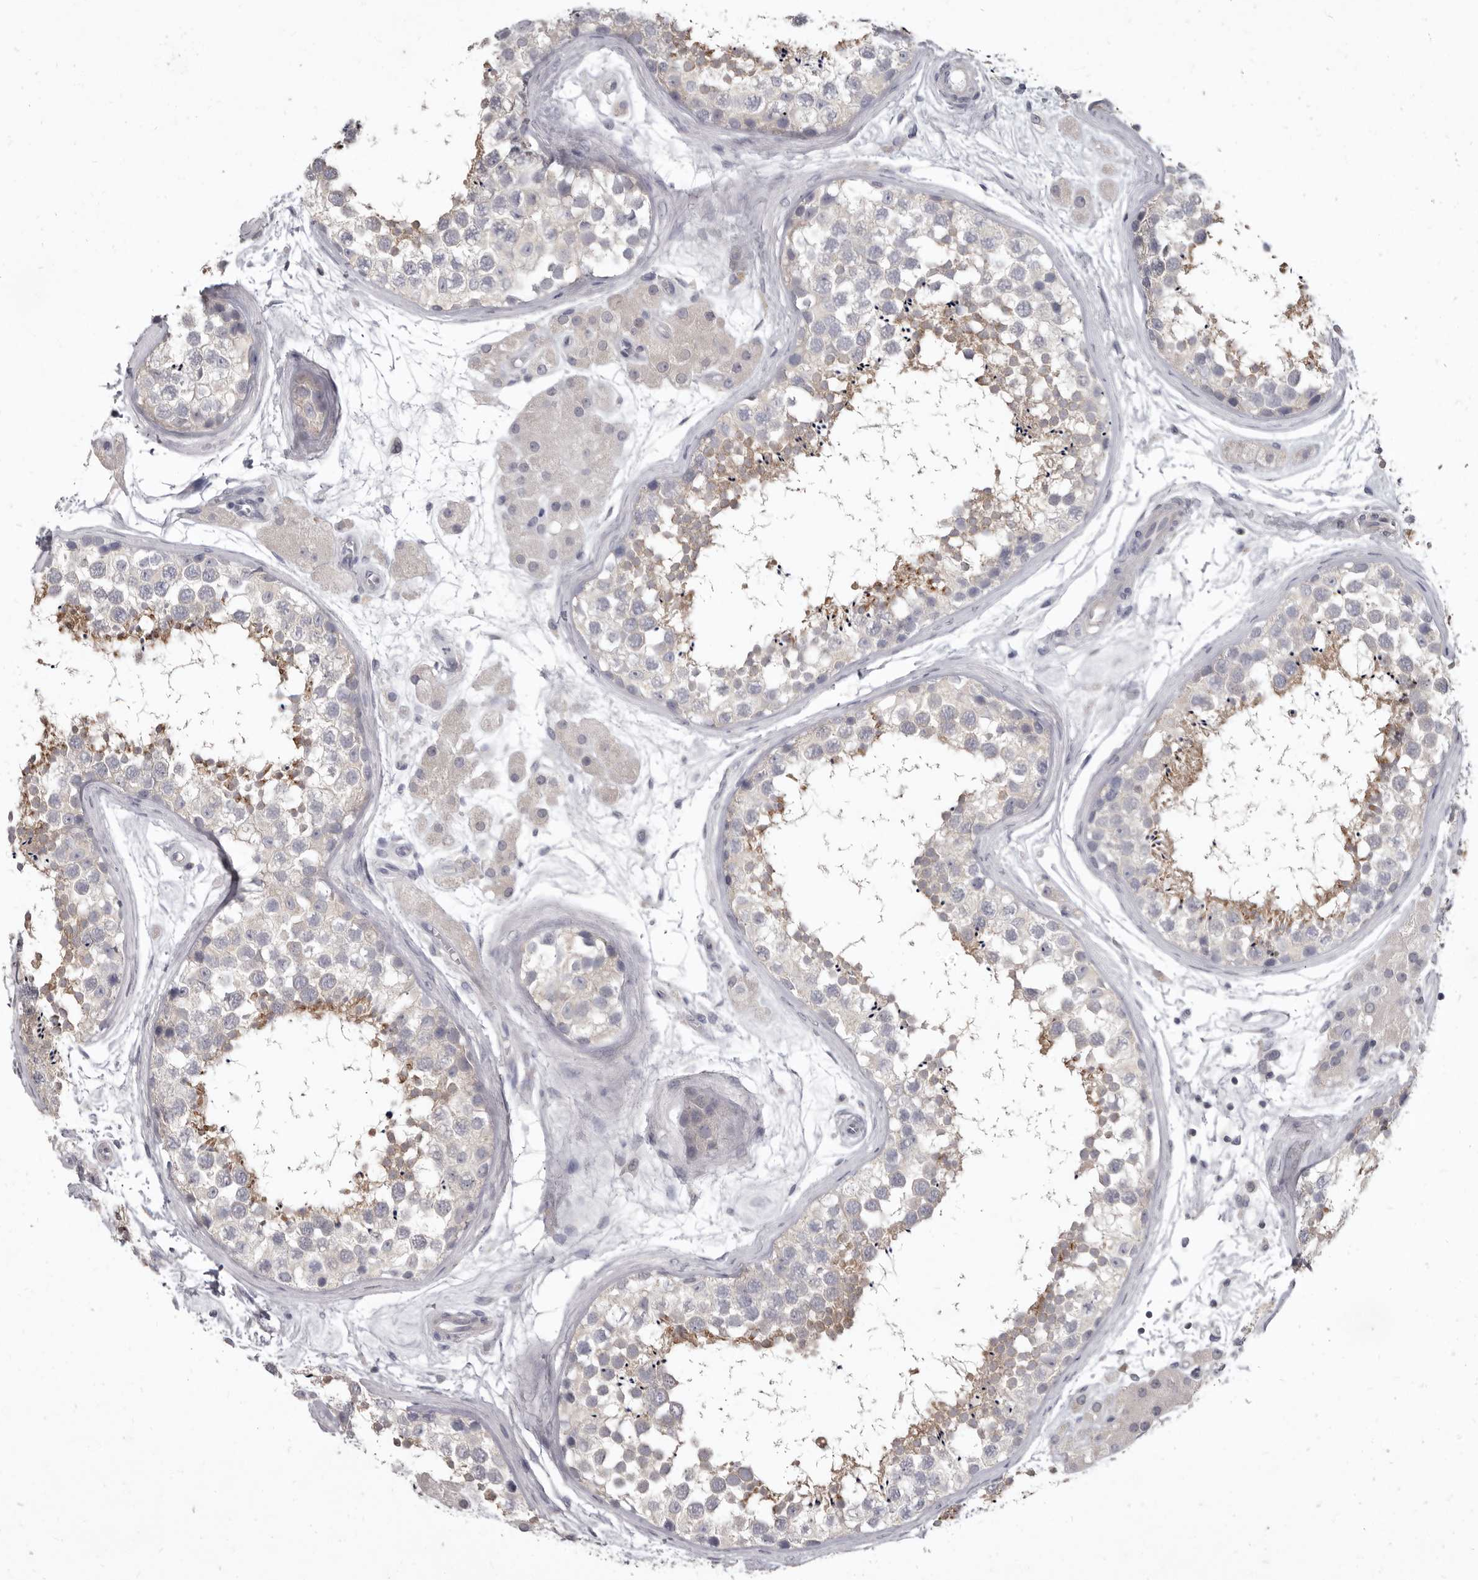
{"staining": {"intensity": "moderate", "quantity": "<25%", "location": "cytoplasmic/membranous"}, "tissue": "testis", "cell_type": "Cells in seminiferous ducts", "image_type": "normal", "snomed": [{"axis": "morphology", "description": "Normal tissue, NOS"}, {"axis": "topography", "description": "Testis"}], "caption": "IHC staining of benign testis, which shows low levels of moderate cytoplasmic/membranous staining in about <25% of cells in seminiferous ducts indicating moderate cytoplasmic/membranous protein expression. The staining was performed using DAB (brown) for protein detection and nuclei were counterstained in hematoxylin (blue).", "gene": "GSK3B", "patient": {"sex": "male", "age": 56}}